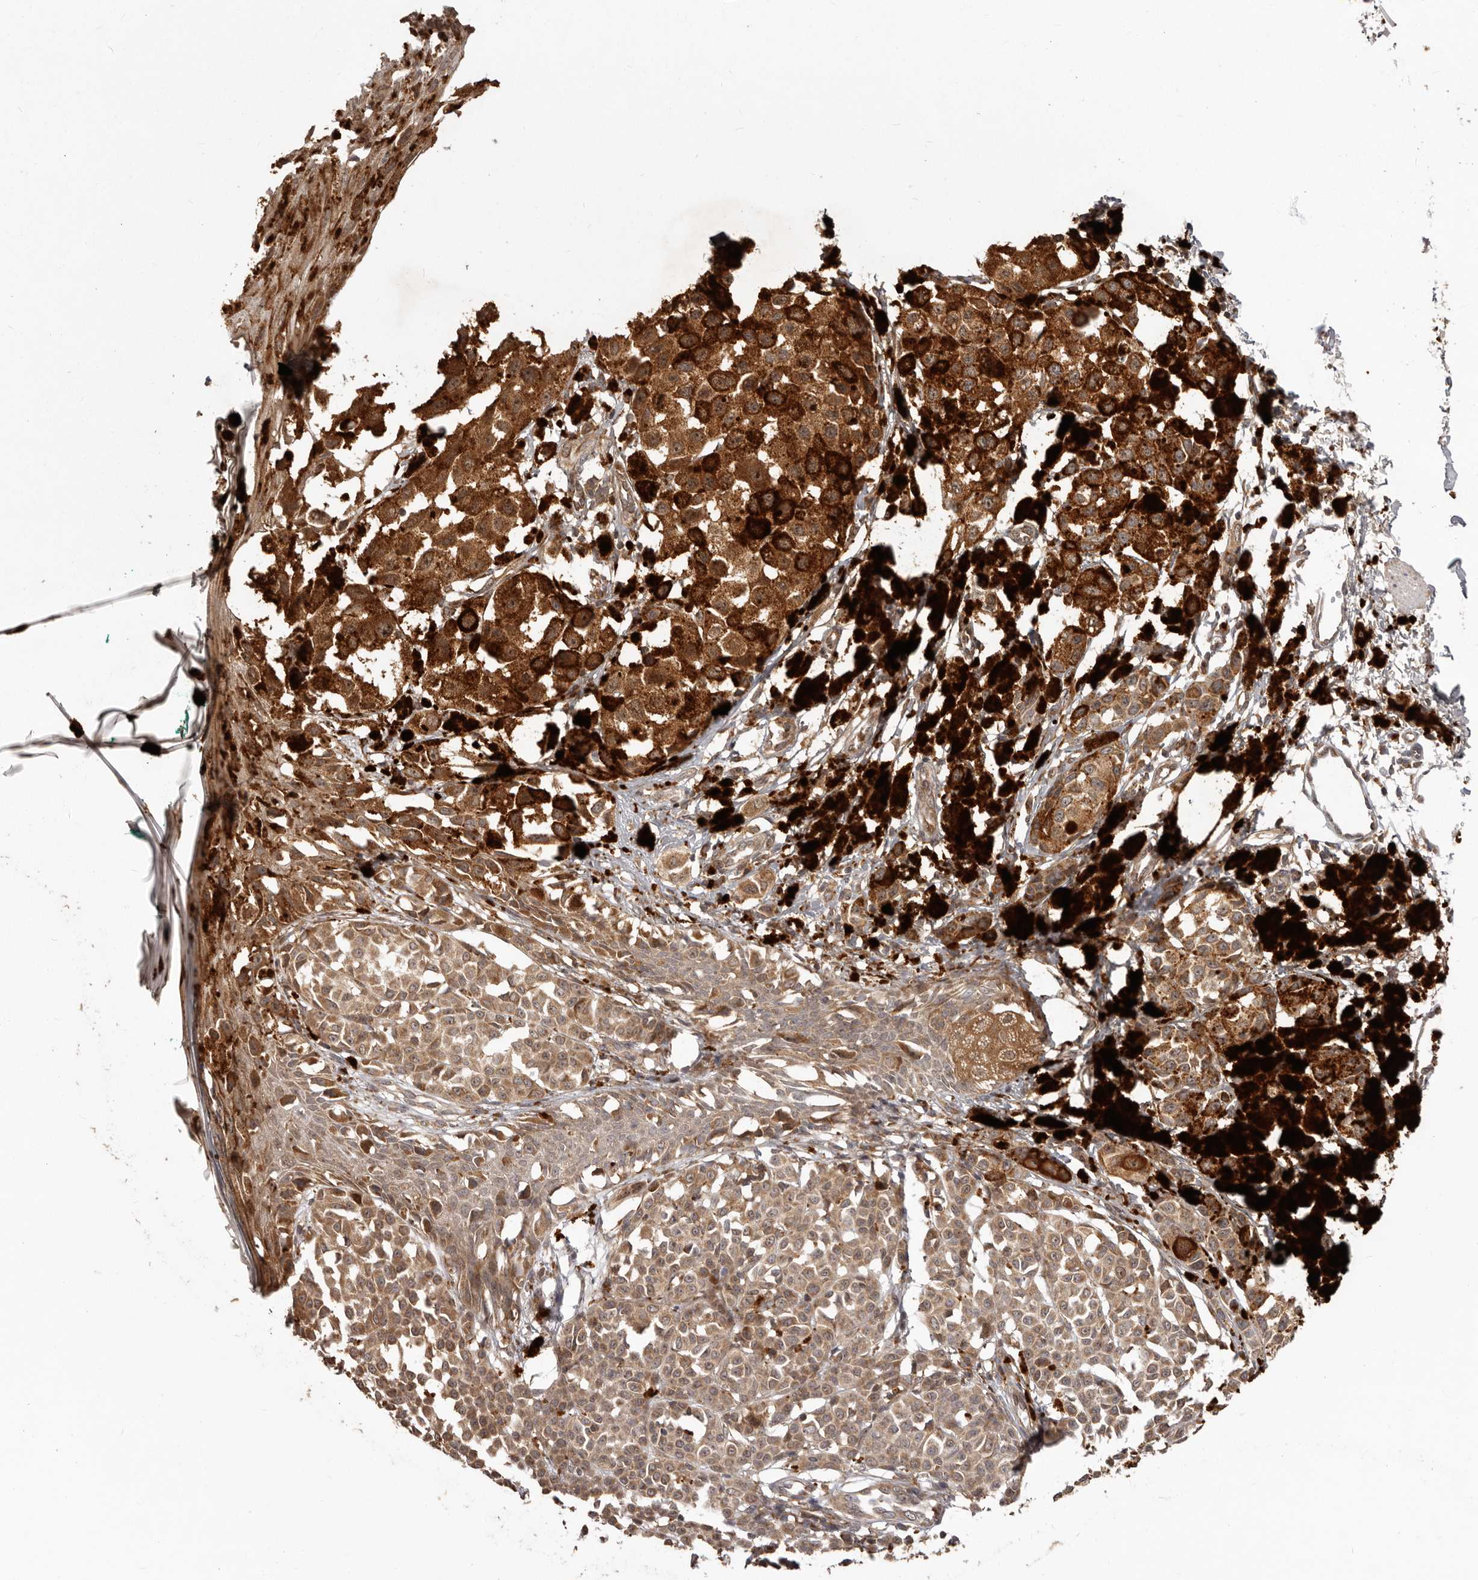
{"staining": {"intensity": "weak", "quantity": ">75%", "location": "cytoplasmic/membranous"}, "tissue": "melanoma", "cell_type": "Tumor cells", "image_type": "cancer", "snomed": [{"axis": "morphology", "description": "Malignant melanoma, NOS"}, {"axis": "topography", "description": "Skin of leg"}], "caption": "Immunohistochemistry photomicrograph of neoplastic tissue: malignant melanoma stained using immunohistochemistry reveals low levels of weak protein expression localized specifically in the cytoplasmic/membranous of tumor cells, appearing as a cytoplasmic/membranous brown color.", "gene": "RNF187", "patient": {"sex": "female", "age": 72}}